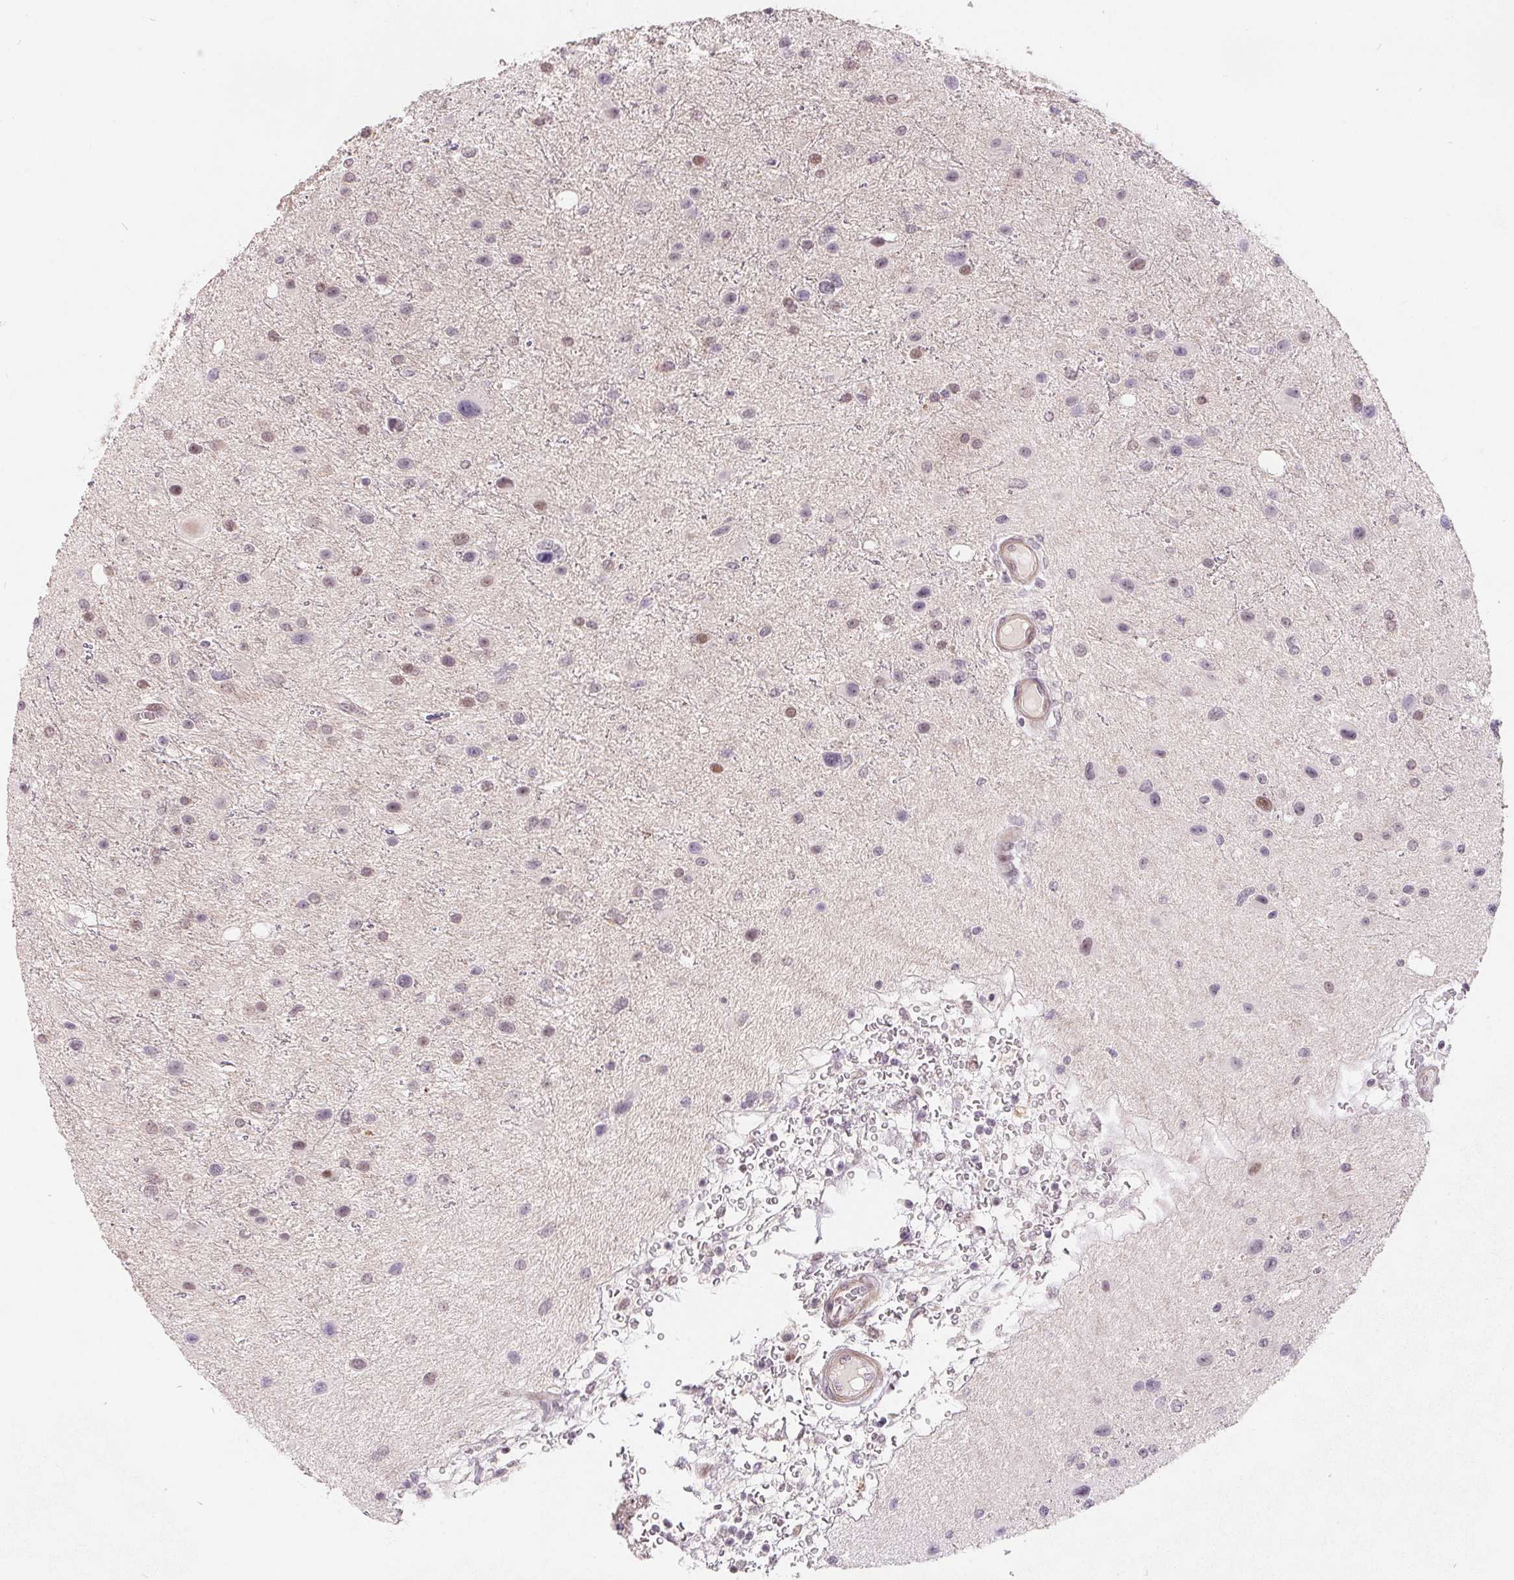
{"staining": {"intensity": "moderate", "quantity": "<25%", "location": "nuclear"}, "tissue": "glioma", "cell_type": "Tumor cells", "image_type": "cancer", "snomed": [{"axis": "morphology", "description": "Glioma, malignant, Low grade"}, {"axis": "topography", "description": "Brain"}], "caption": "The immunohistochemical stain shows moderate nuclear expression in tumor cells of glioma tissue.", "gene": "NRG2", "patient": {"sex": "female", "age": 32}}